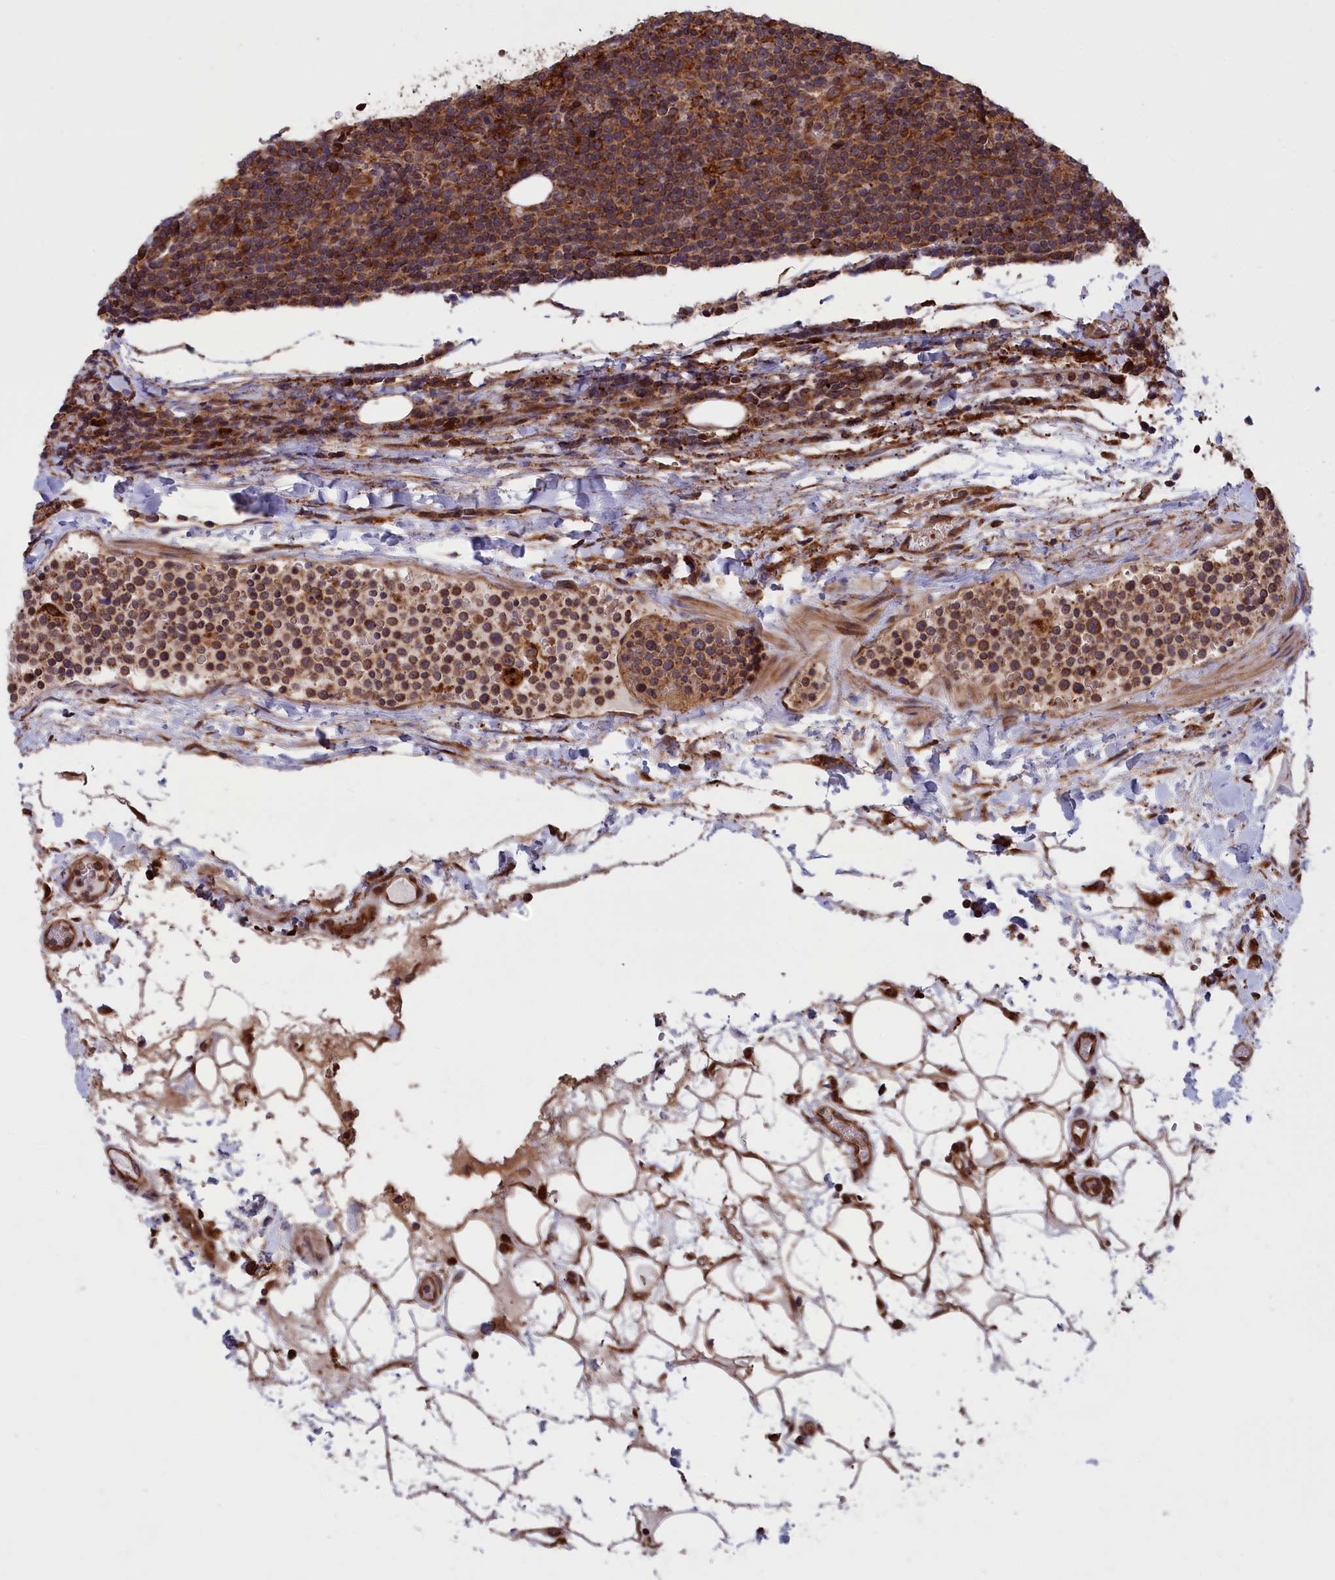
{"staining": {"intensity": "moderate", "quantity": ">75%", "location": "cytoplasmic/membranous"}, "tissue": "lymphoma", "cell_type": "Tumor cells", "image_type": "cancer", "snomed": [{"axis": "morphology", "description": "Malignant lymphoma, non-Hodgkin's type, High grade"}, {"axis": "topography", "description": "Lymph node"}], "caption": "Brown immunohistochemical staining in lymphoma demonstrates moderate cytoplasmic/membranous positivity in approximately >75% of tumor cells. (IHC, brightfield microscopy, high magnification).", "gene": "PLA2G4C", "patient": {"sex": "male", "age": 61}}